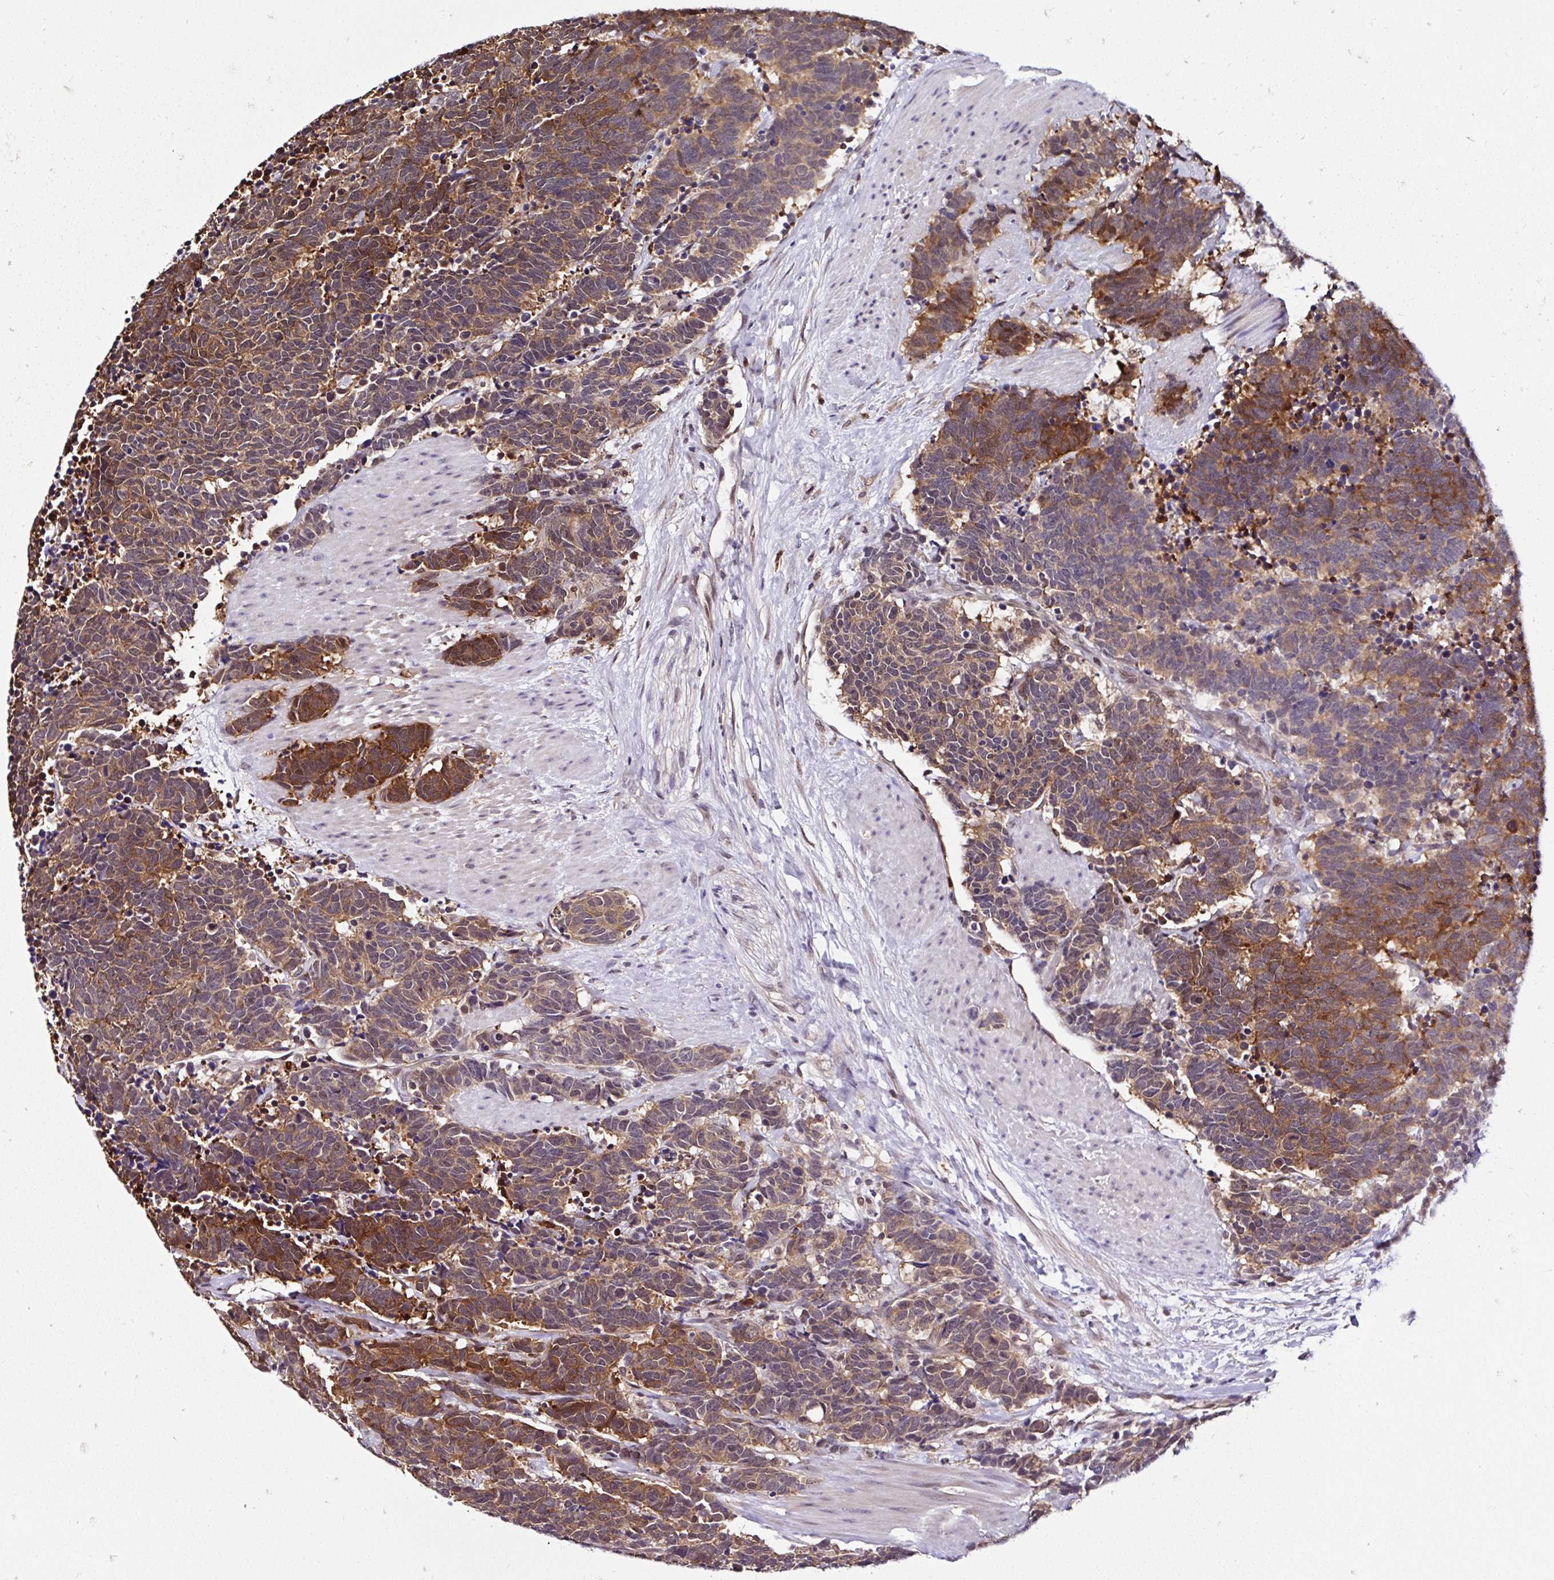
{"staining": {"intensity": "moderate", "quantity": "25%-75%", "location": "cytoplasmic/membranous"}, "tissue": "carcinoid", "cell_type": "Tumor cells", "image_type": "cancer", "snomed": [{"axis": "morphology", "description": "Carcinoma, NOS"}, {"axis": "morphology", "description": "Carcinoid, malignant, NOS"}, {"axis": "topography", "description": "Prostate"}], "caption": "Tumor cells show medium levels of moderate cytoplasmic/membranous positivity in approximately 25%-75% of cells in carcinoid.", "gene": "PIN4", "patient": {"sex": "male", "age": 57}}